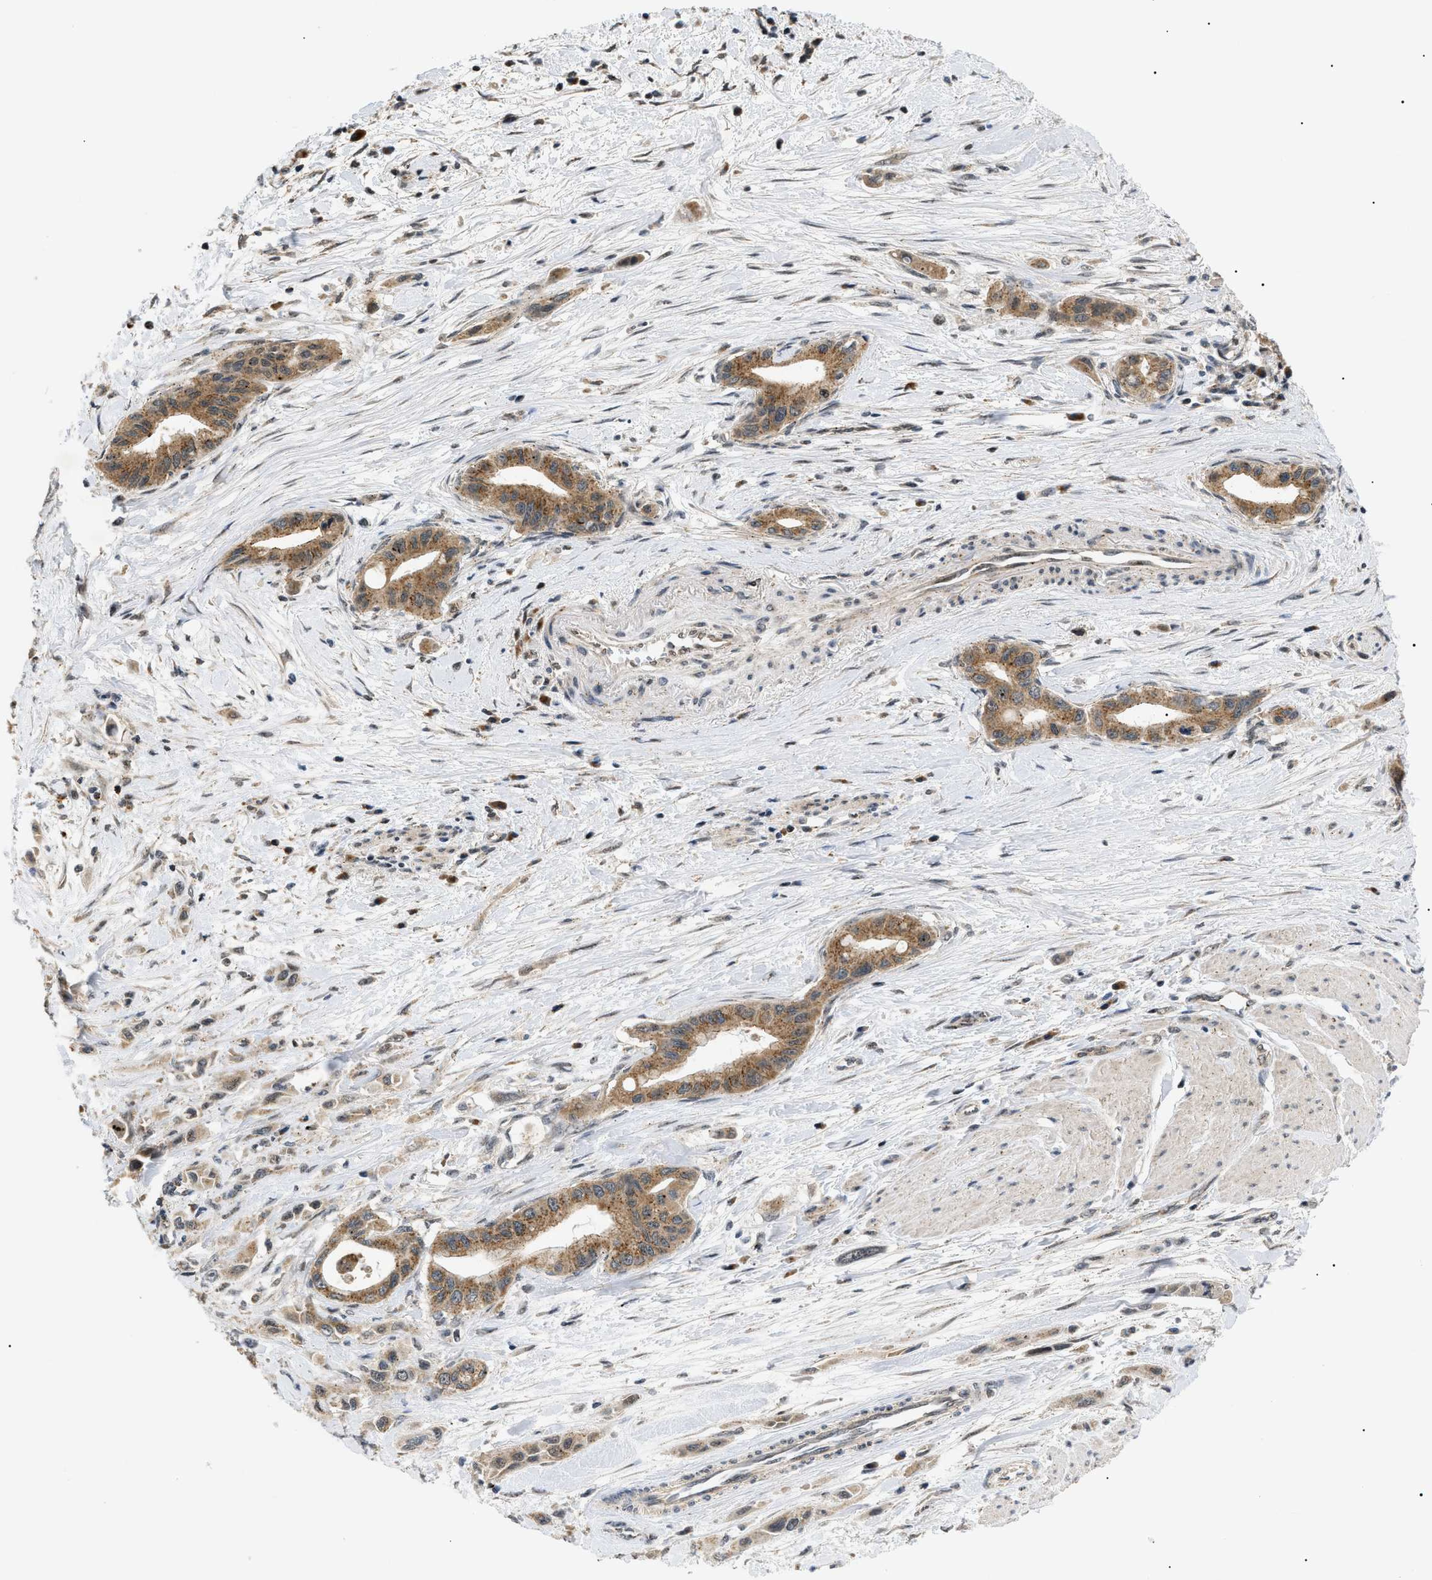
{"staining": {"intensity": "moderate", "quantity": ">75%", "location": "cytoplasmic/membranous"}, "tissue": "pancreatic cancer", "cell_type": "Tumor cells", "image_type": "cancer", "snomed": [{"axis": "morphology", "description": "Adenocarcinoma, NOS"}, {"axis": "topography", "description": "Pancreas"}], "caption": "DAB immunohistochemical staining of human adenocarcinoma (pancreatic) displays moderate cytoplasmic/membranous protein expression in approximately >75% of tumor cells.", "gene": "ZBTB11", "patient": {"sex": "female", "age": 73}}